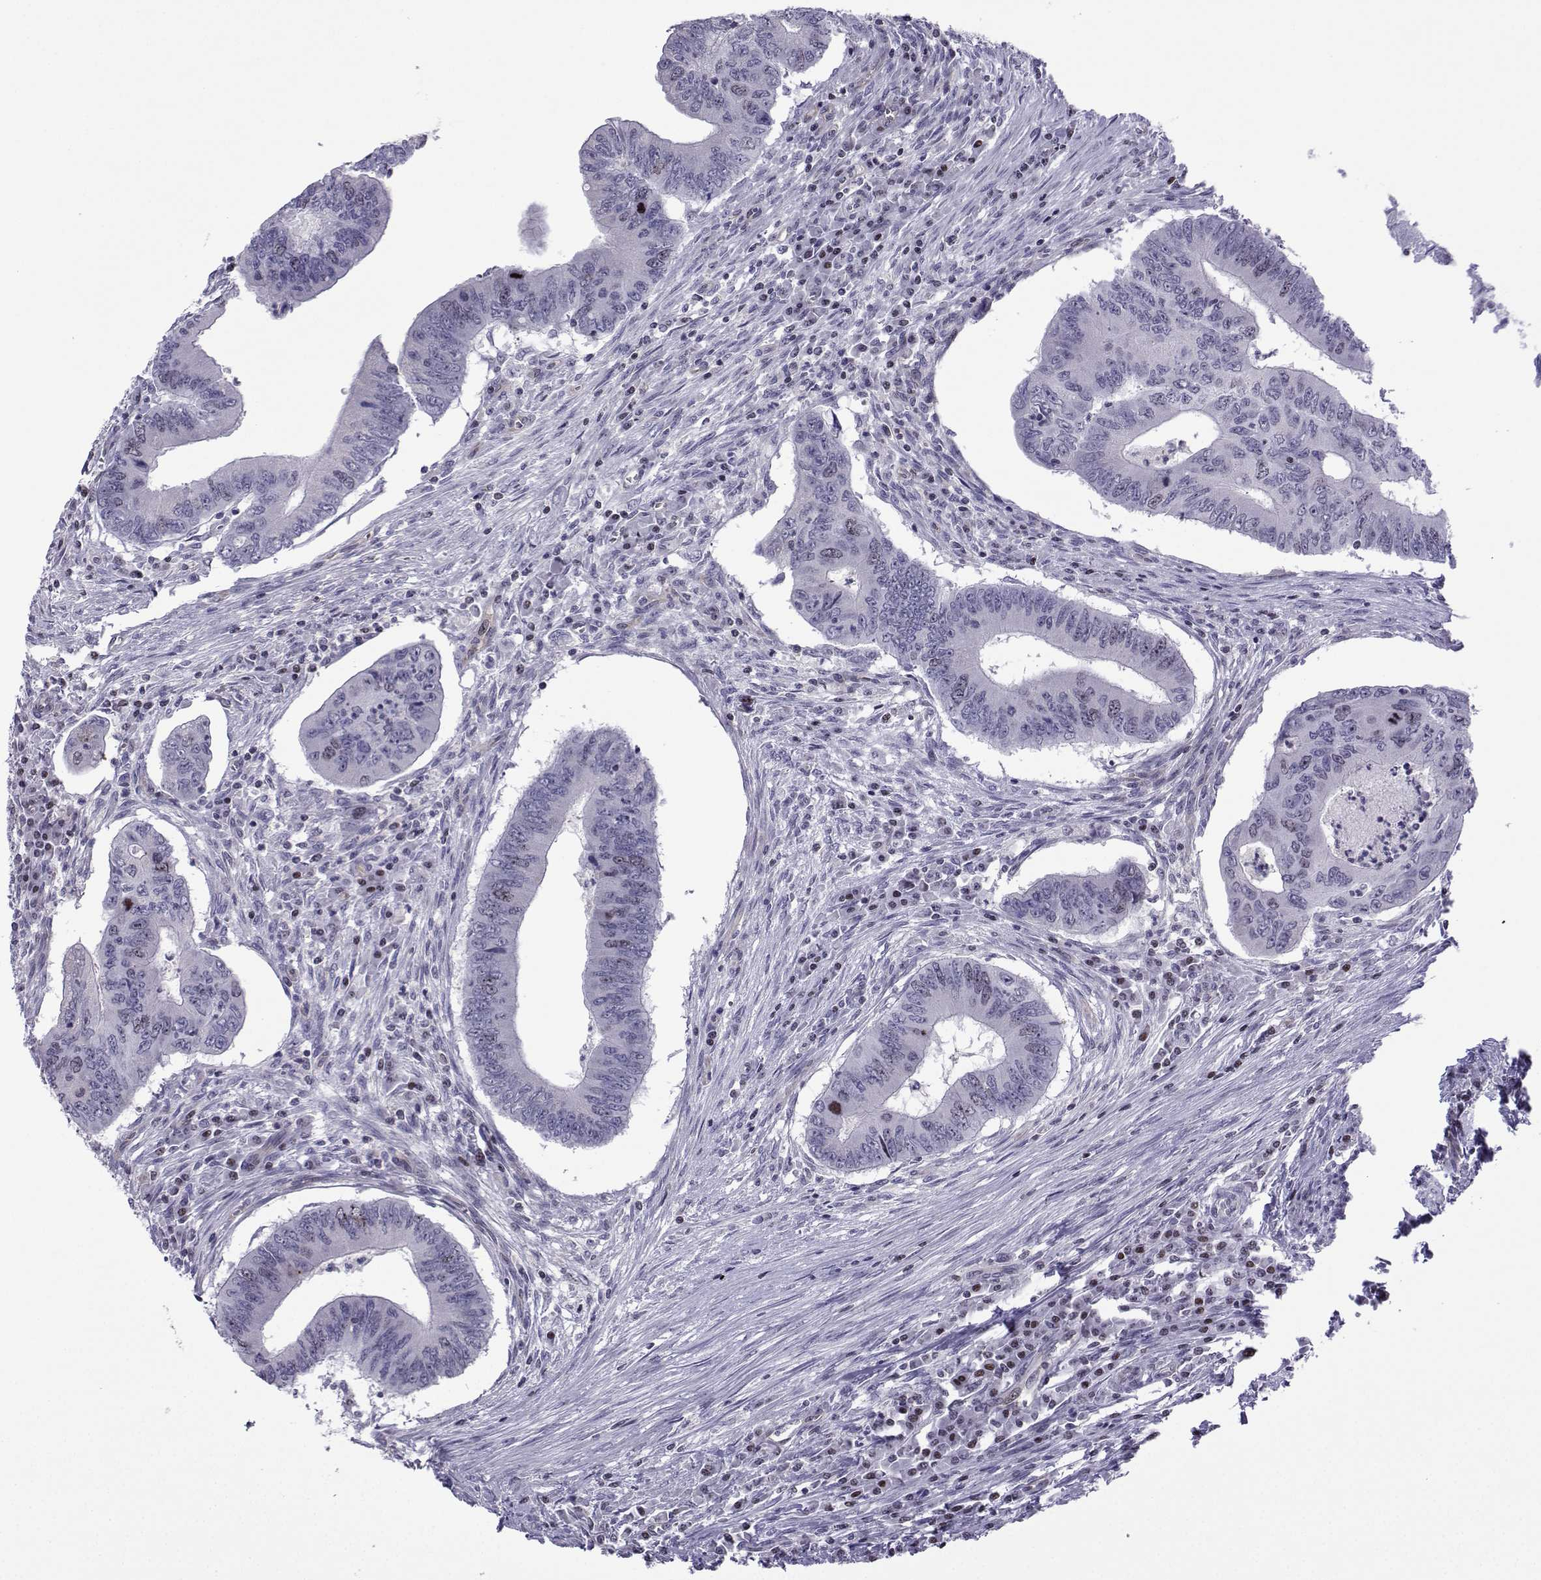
{"staining": {"intensity": "moderate", "quantity": "<25%", "location": "nuclear"}, "tissue": "colorectal cancer", "cell_type": "Tumor cells", "image_type": "cancer", "snomed": [{"axis": "morphology", "description": "Adenocarcinoma, NOS"}, {"axis": "topography", "description": "Colon"}], "caption": "Immunohistochemical staining of colorectal cancer displays moderate nuclear protein staining in about <25% of tumor cells.", "gene": "INCENP", "patient": {"sex": "male", "age": 53}}